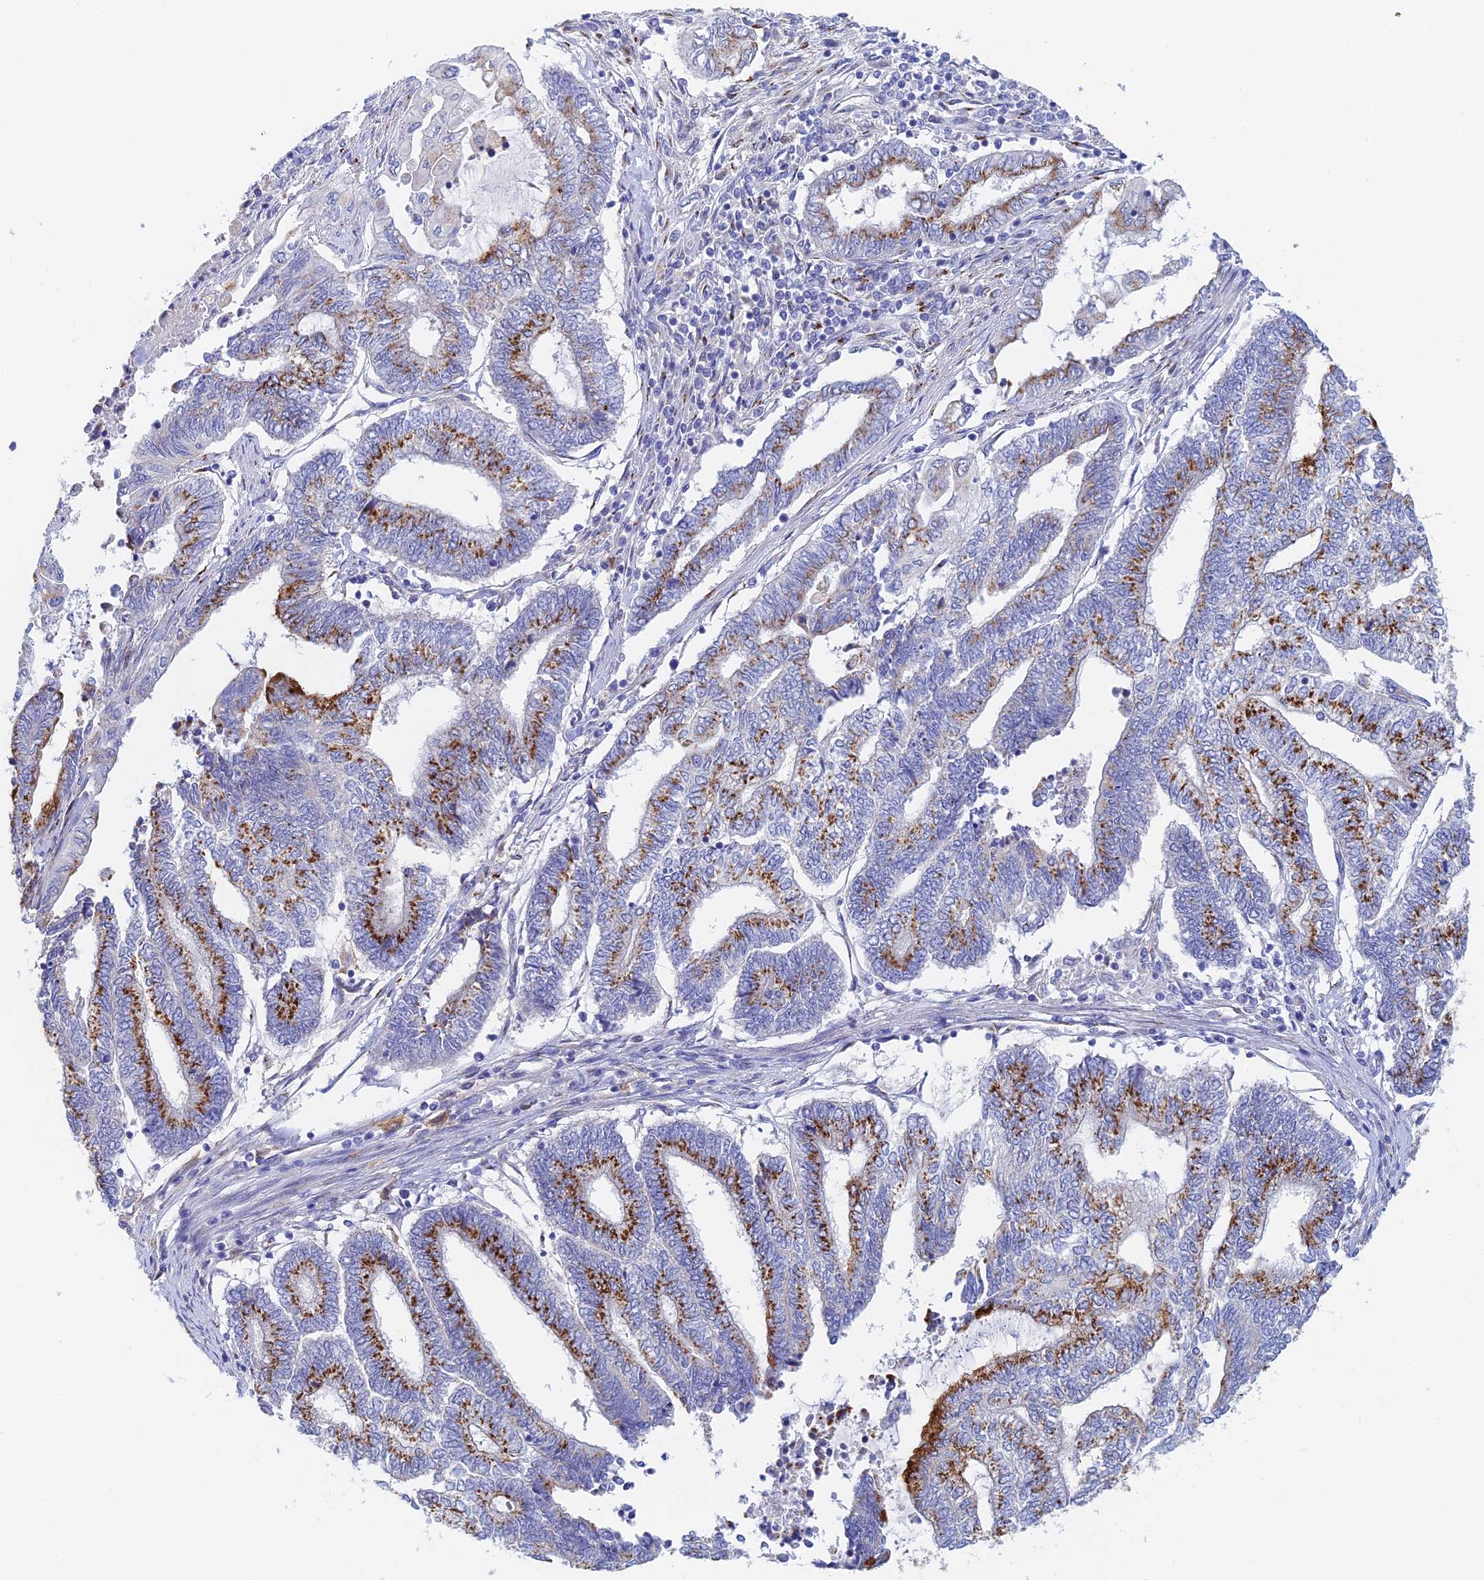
{"staining": {"intensity": "strong", "quantity": "25%-75%", "location": "cytoplasmic/membranous"}, "tissue": "endometrial cancer", "cell_type": "Tumor cells", "image_type": "cancer", "snomed": [{"axis": "morphology", "description": "Adenocarcinoma, NOS"}, {"axis": "topography", "description": "Uterus"}, {"axis": "topography", "description": "Endometrium"}], "caption": "The immunohistochemical stain shows strong cytoplasmic/membranous expression in tumor cells of endometrial cancer tissue.", "gene": "SLC24A3", "patient": {"sex": "female", "age": 70}}